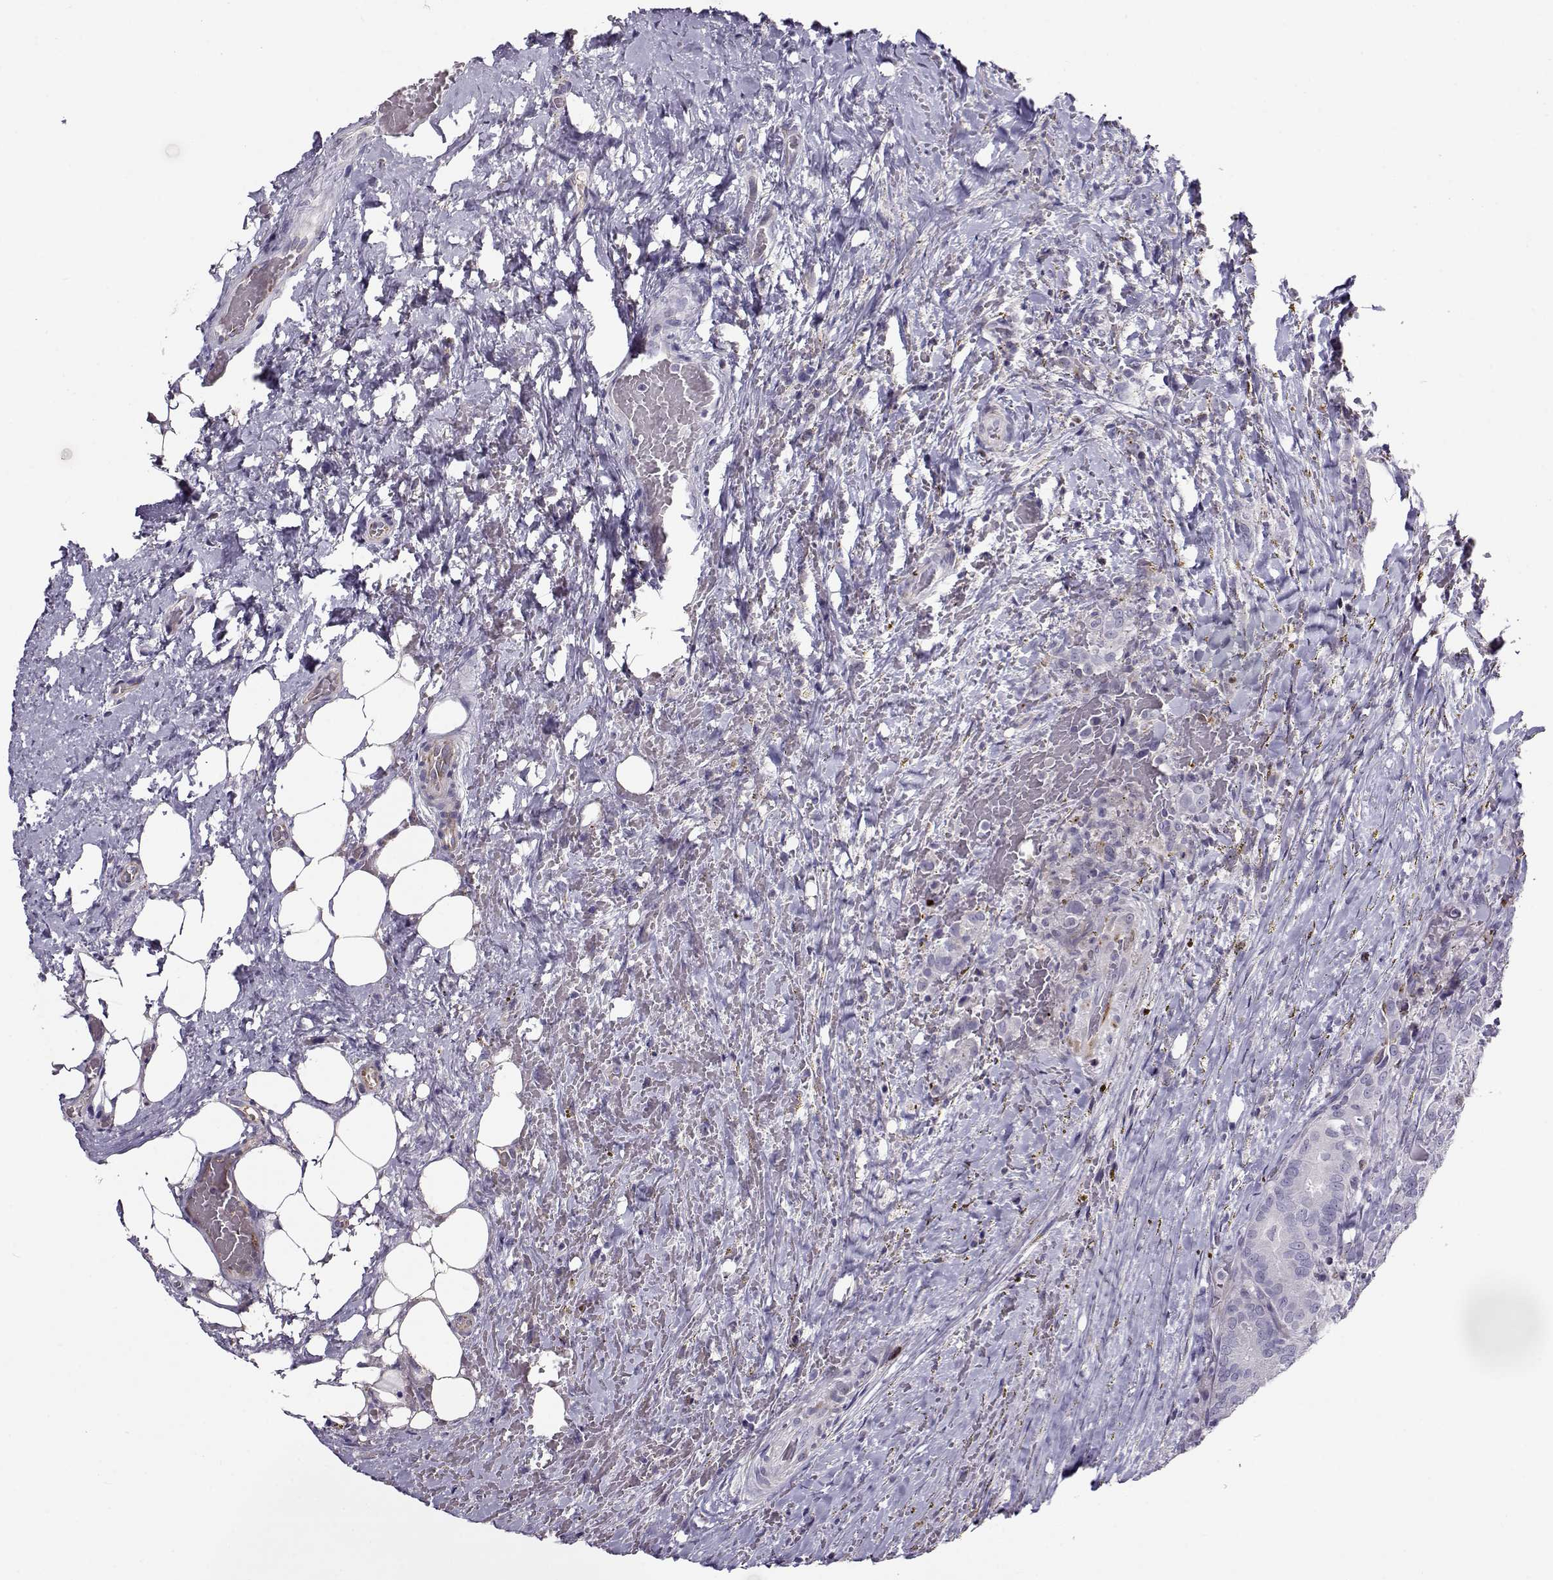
{"staining": {"intensity": "negative", "quantity": "none", "location": "none"}, "tissue": "thyroid cancer", "cell_type": "Tumor cells", "image_type": "cancer", "snomed": [{"axis": "morphology", "description": "Papillary adenocarcinoma, NOS"}, {"axis": "topography", "description": "Thyroid gland"}], "caption": "High magnification brightfield microscopy of thyroid cancer stained with DAB (brown) and counterstained with hematoxylin (blue): tumor cells show no significant staining.", "gene": "NPW", "patient": {"sex": "male", "age": 61}}